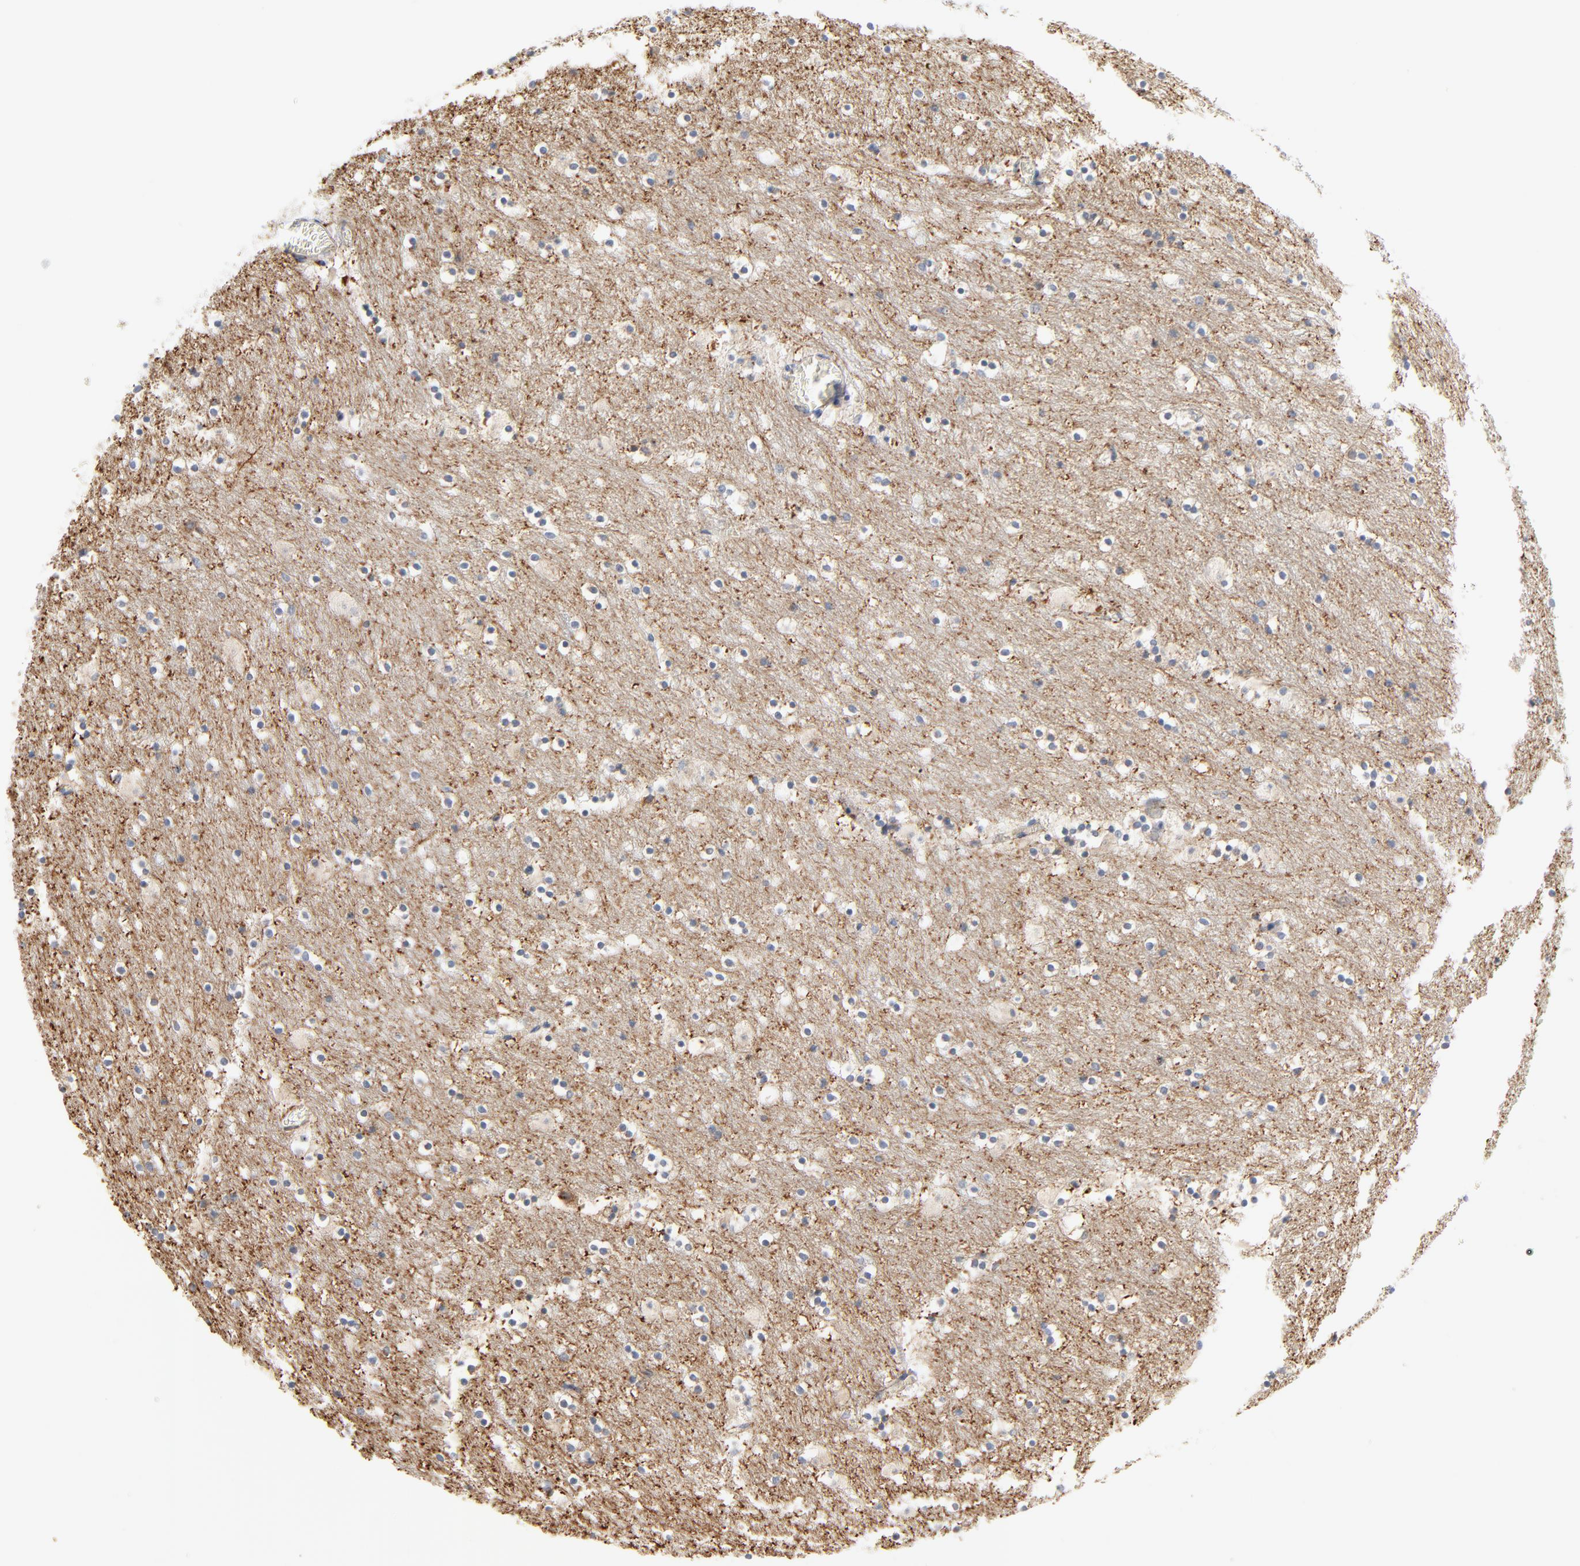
{"staining": {"intensity": "negative", "quantity": "none", "location": "none"}, "tissue": "caudate", "cell_type": "Glial cells", "image_type": "normal", "snomed": [{"axis": "morphology", "description": "Normal tissue, NOS"}, {"axis": "topography", "description": "Lateral ventricle wall"}], "caption": "Immunohistochemical staining of benign caudate reveals no significant staining in glial cells. (DAB IHC, high magnification).", "gene": "IFT43", "patient": {"sex": "male", "age": 45}}